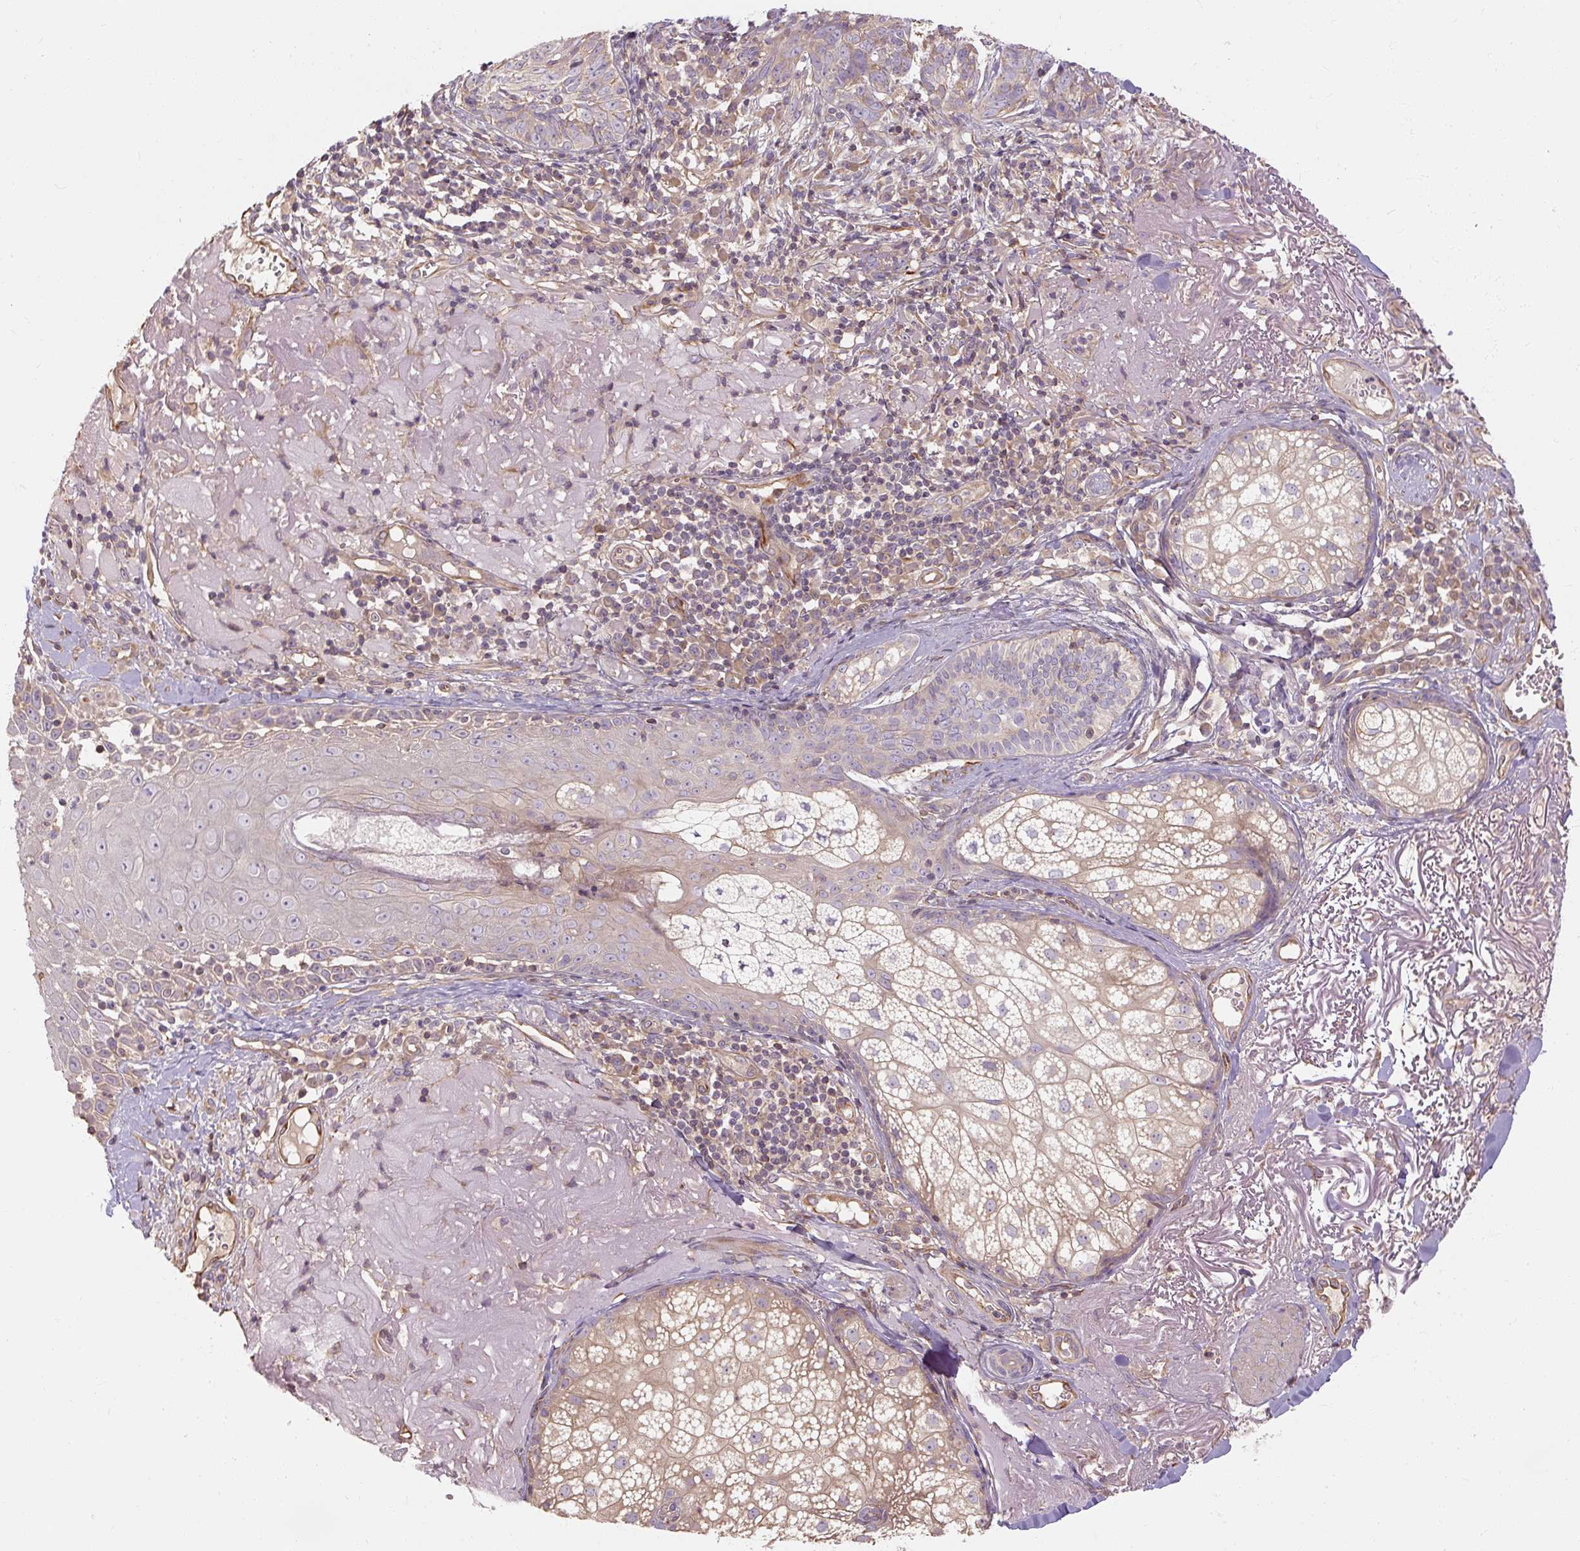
{"staining": {"intensity": "weak", "quantity": "<25%", "location": "cytoplasmic/membranous"}, "tissue": "skin cancer", "cell_type": "Tumor cells", "image_type": "cancer", "snomed": [{"axis": "morphology", "description": "Basal cell carcinoma"}, {"axis": "topography", "description": "Skin"}, {"axis": "topography", "description": "Skin of face"}], "caption": "Immunohistochemistry of basal cell carcinoma (skin) reveals no expression in tumor cells.", "gene": "RB1CC1", "patient": {"sex": "female", "age": 95}}